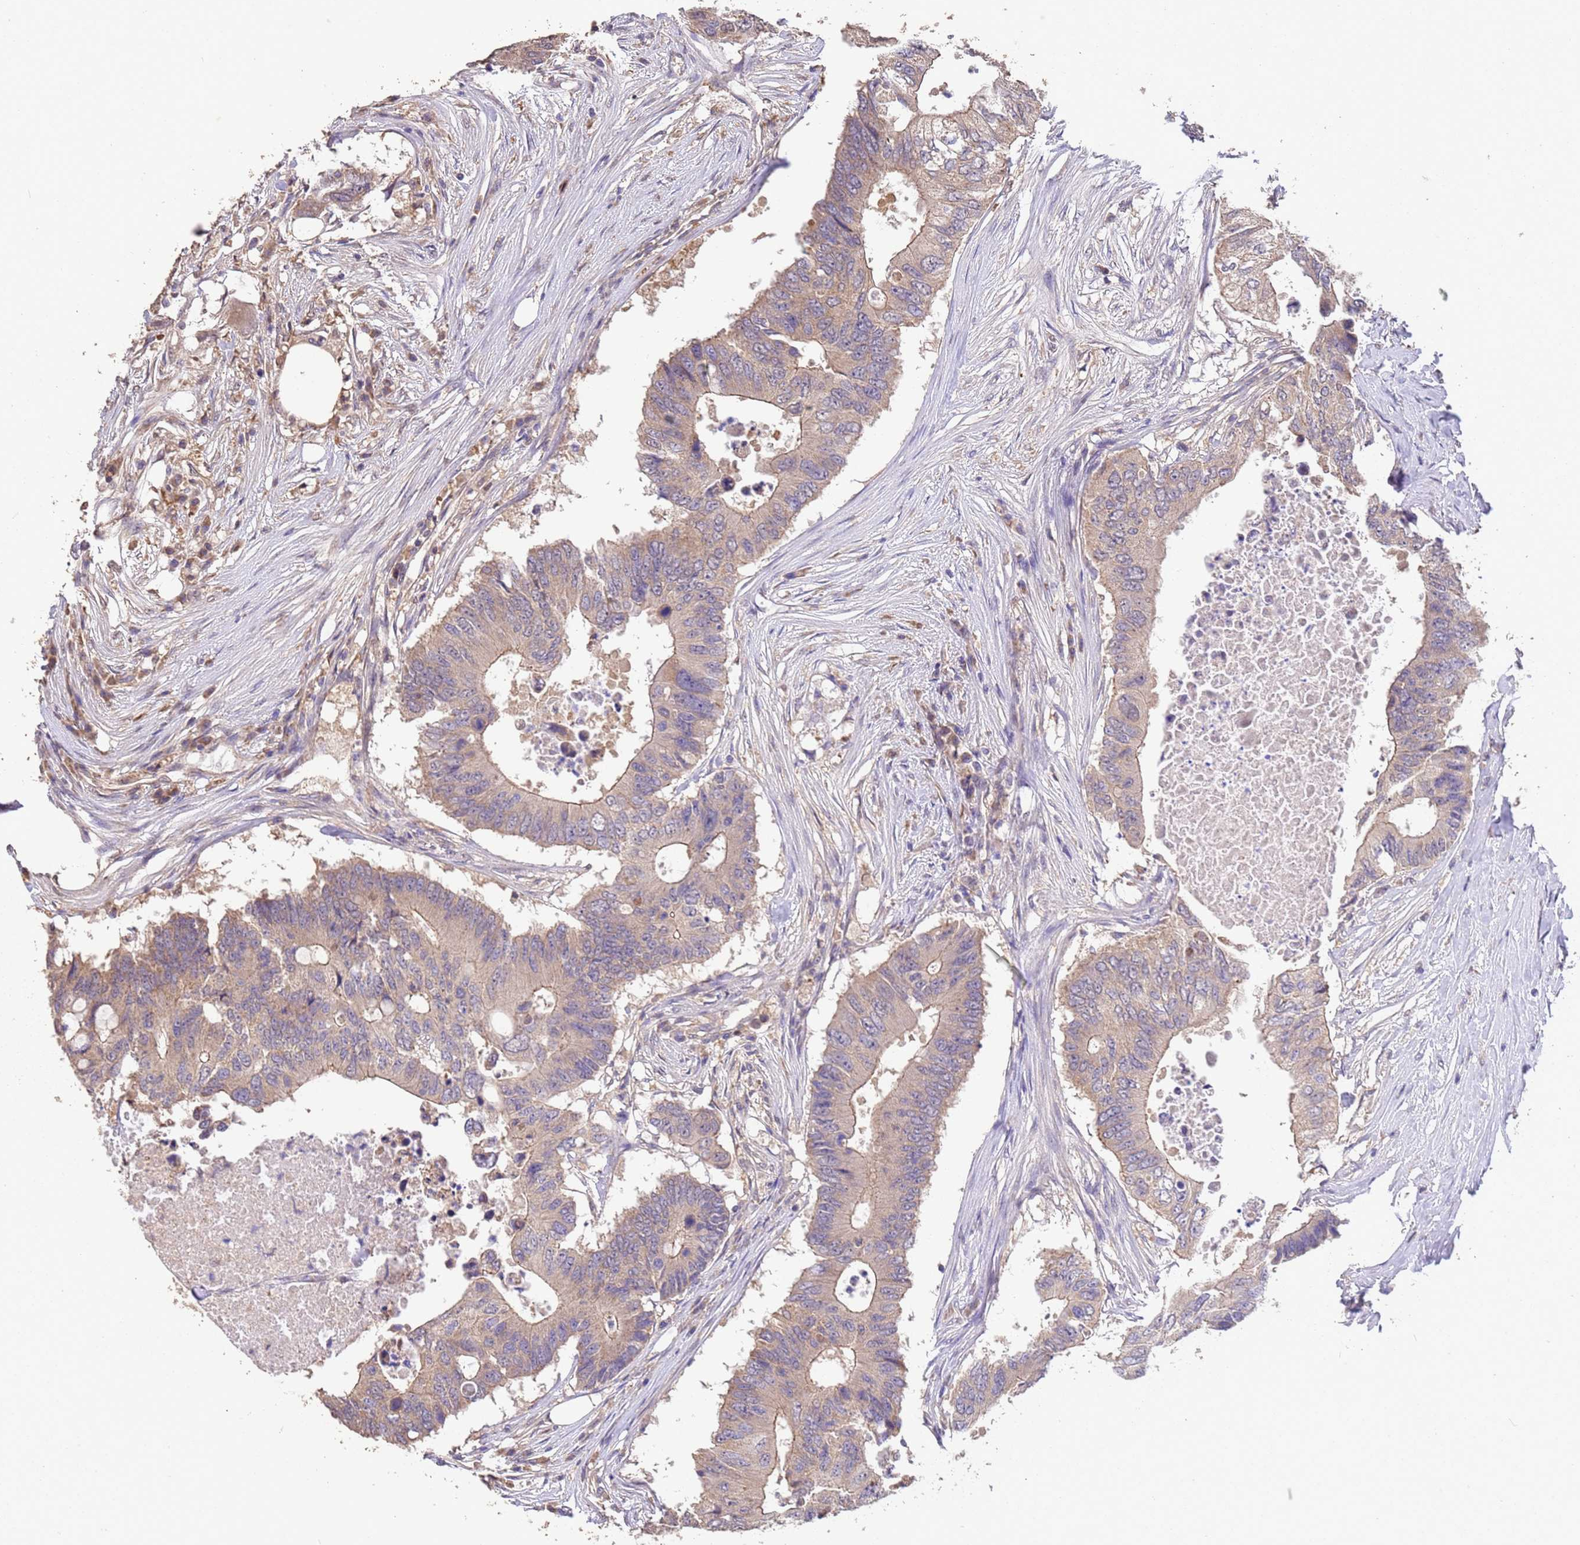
{"staining": {"intensity": "weak", "quantity": "25%-75%", "location": "cytoplasmic/membranous"}, "tissue": "colorectal cancer", "cell_type": "Tumor cells", "image_type": "cancer", "snomed": [{"axis": "morphology", "description": "Adenocarcinoma, NOS"}, {"axis": "topography", "description": "Colon"}], "caption": "There is low levels of weak cytoplasmic/membranous staining in tumor cells of adenocarcinoma (colorectal), as demonstrated by immunohistochemical staining (brown color).", "gene": "NPHP1", "patient": {"sex": "male", "age": 71}}